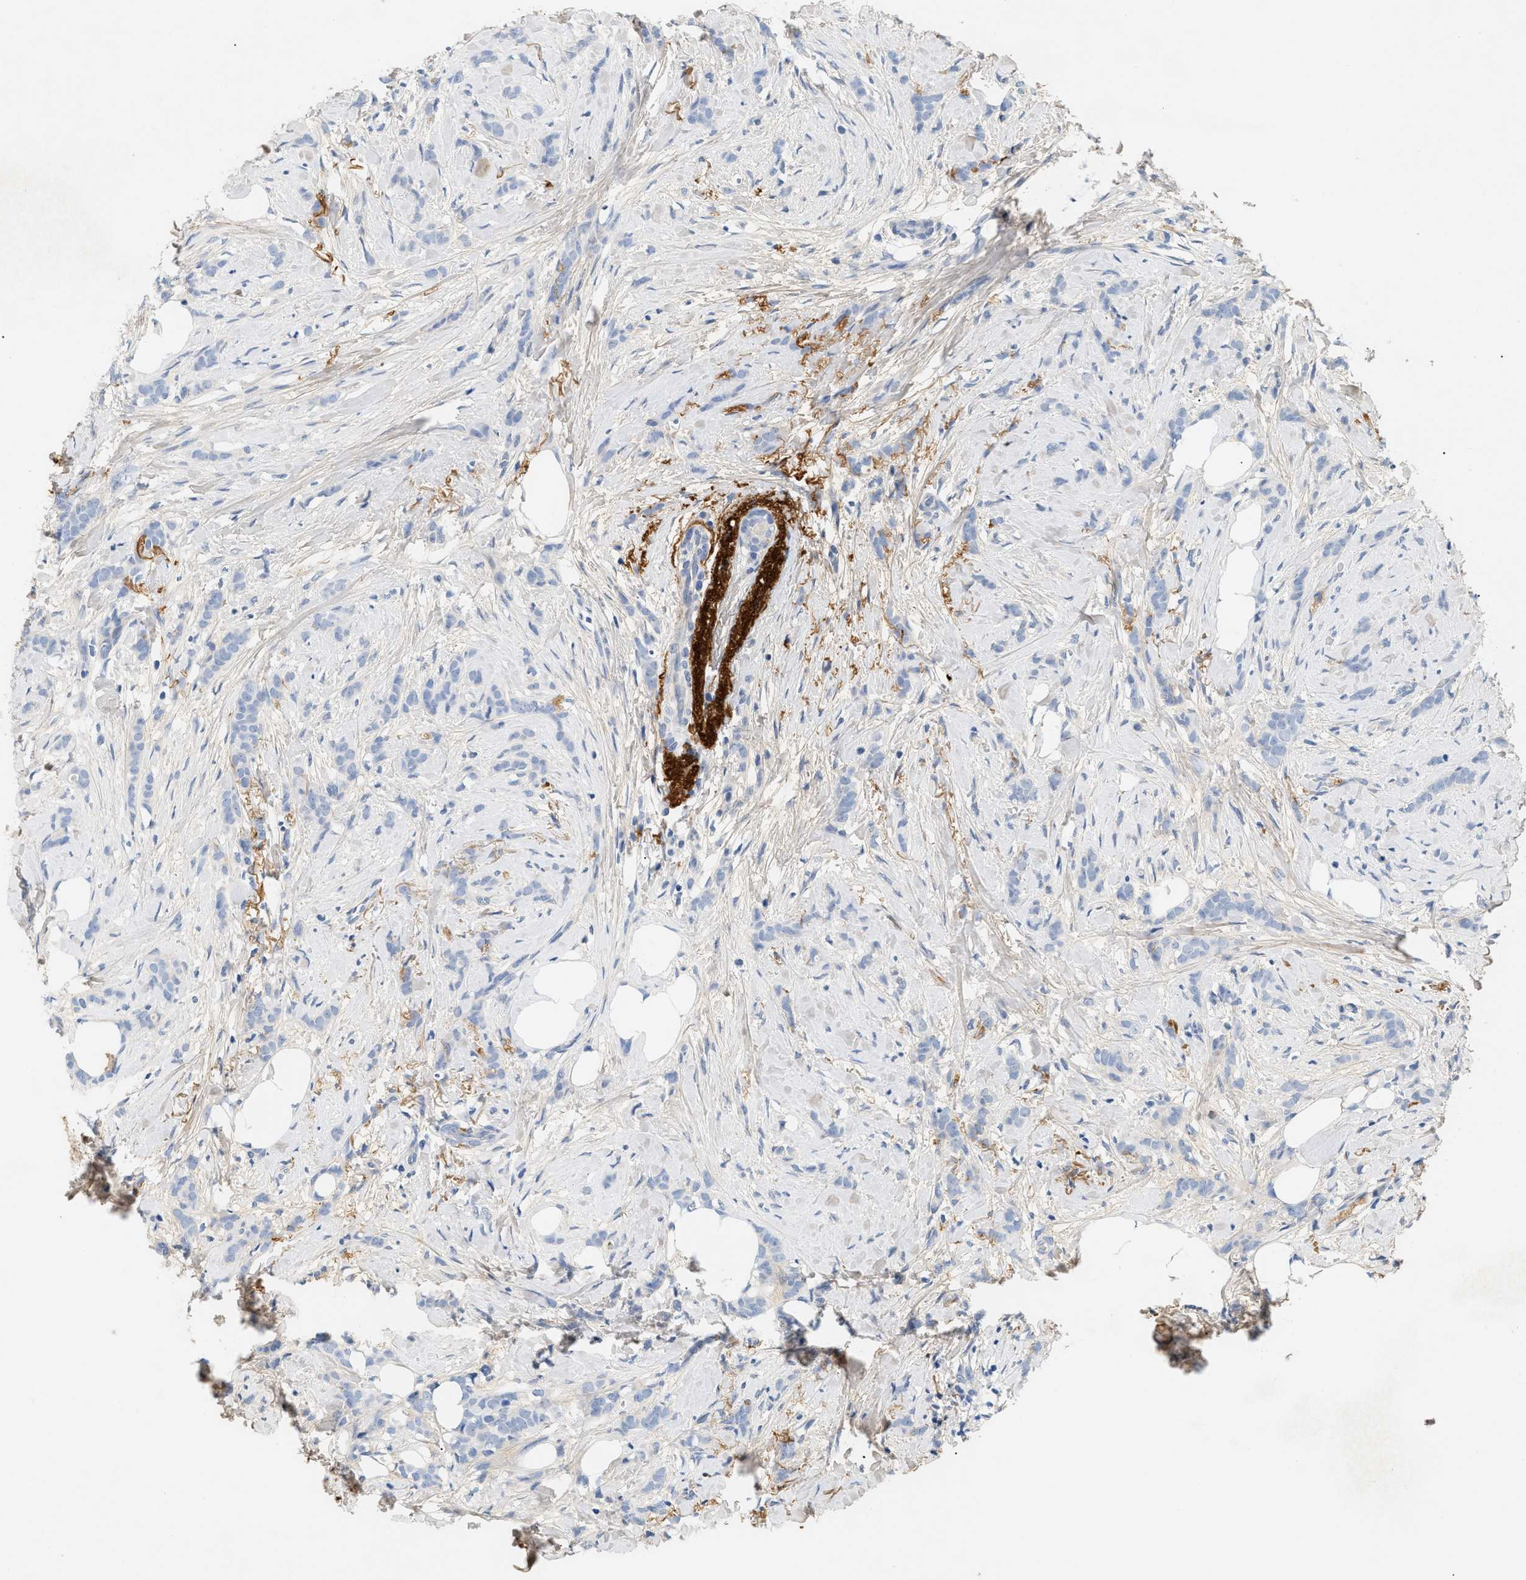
{"staining": {"intensity": "negative", "quantity": "none", "location": "none"}, "tissue": "breast cancer", "cell_type": "Tumor cells", "image_type": "cancer", "snomed": [{"axis": "morphology", "description": "Lobular carcinoma, in situ"}, {"axis": "morphology", "description": "Lobular carcinoma"}, {"axis": "topography", "description": "Breast"}], "caption": "Photomicrograph shows no significant protein positivity in tumor cells of lobular carcinoma (breast).", "gene": "CFH", "patient": {"sex": "female", "age": 41}}